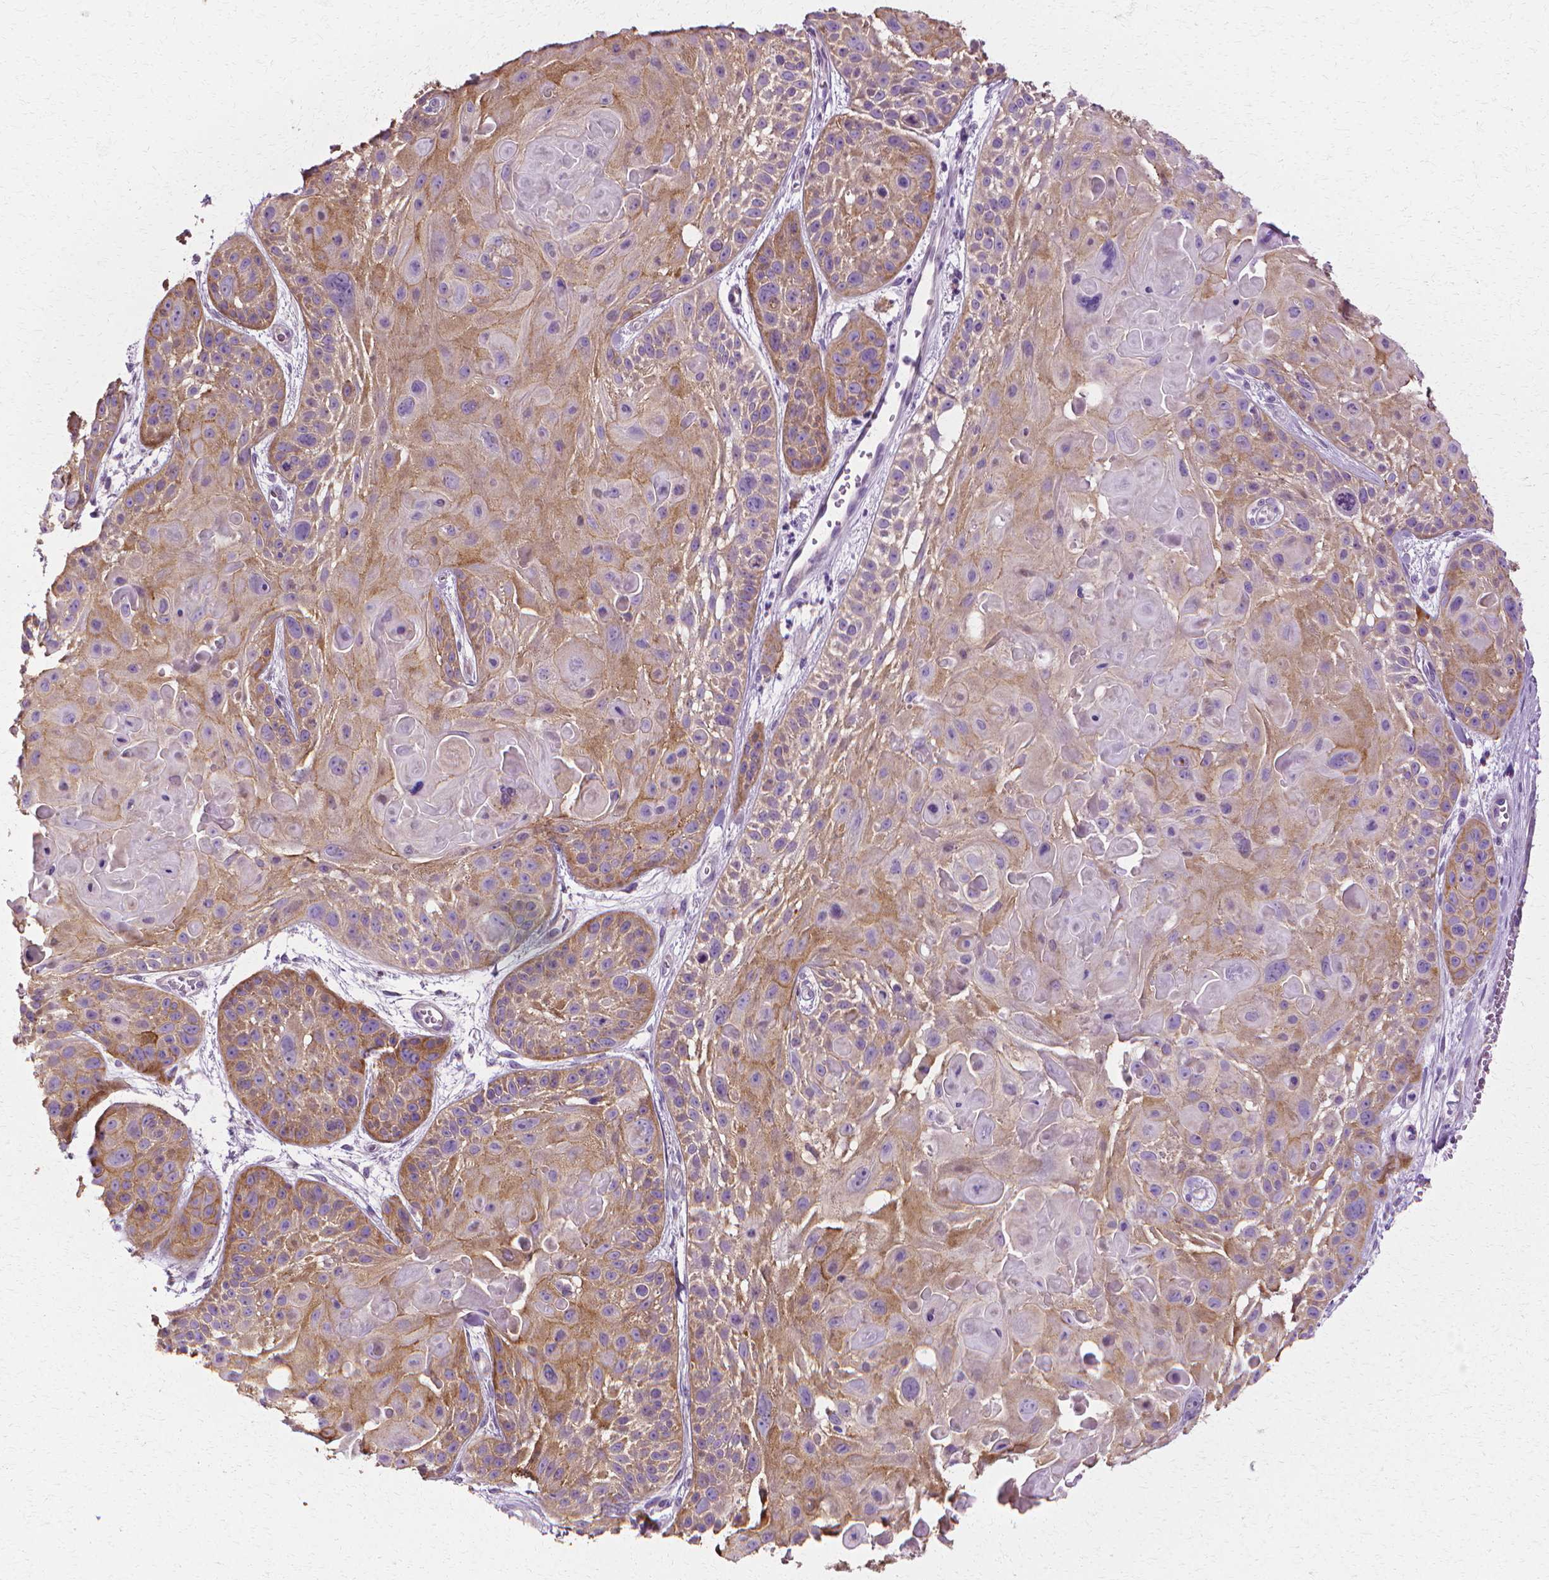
{"staining": {"intensity": "moderate", "quantity": "25%-75%", "location": "cytoplasmic/membranous"}, "tissue": "skin cancer", "cell_type": "Tumor cells", "image_type": "cancer", "snomed": [{"axis": "morphology", "description": "Squamous cell carcinoma, NOS"}, {"axis": "topography", "description": "Skin"}, {"axis": "topography", "description": "Anal"}], "caption": "This image reveals immunohistochemistry staining of human skin cancer (squamous cell carcinoma), with medium moderate cytoplasmic/membranous expression in approximately 25%-75% of tumor cells.", "gene": "CFAP157", "patient": {"sex": "female", "age": 75}}